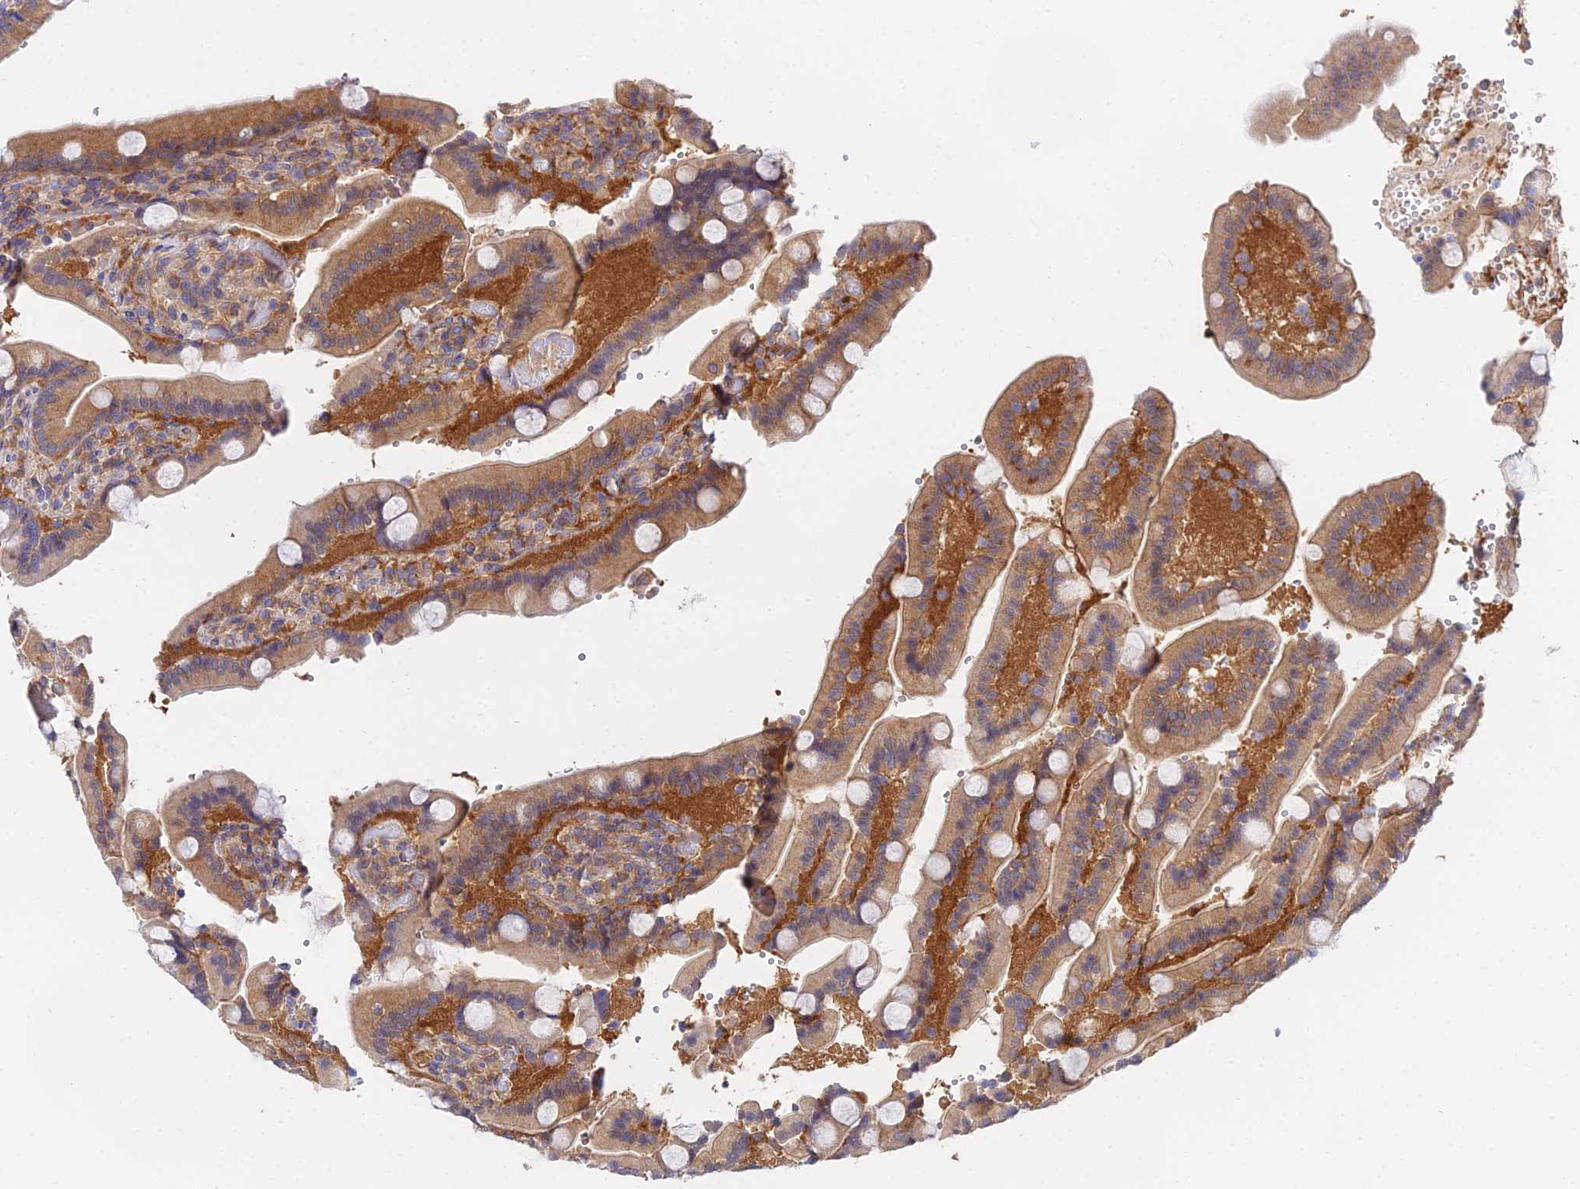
{"staining": {"intensity": "moderate", "quantity": ">75%", "location": "cytoplasmic/membranous"}, "tissue": "duodenum", "cell_type": "Glandular cells", "image_type": "normal", "snomed": [{"axis": "morphology", "description": "Normal tissue, NOS"}, {"axis": "topography", "description": "Duodenum"}], "caption": "The micrograph reveals a brown stain indicating the presence of a protein in the cytoplasmic/membranous of glandular cells in duodenum. The protein of interest is shown in brown color, while the nuclei are stained blue.", "gene": "PPP2R2A", "patient": {"sex": "female", "age": 62}}